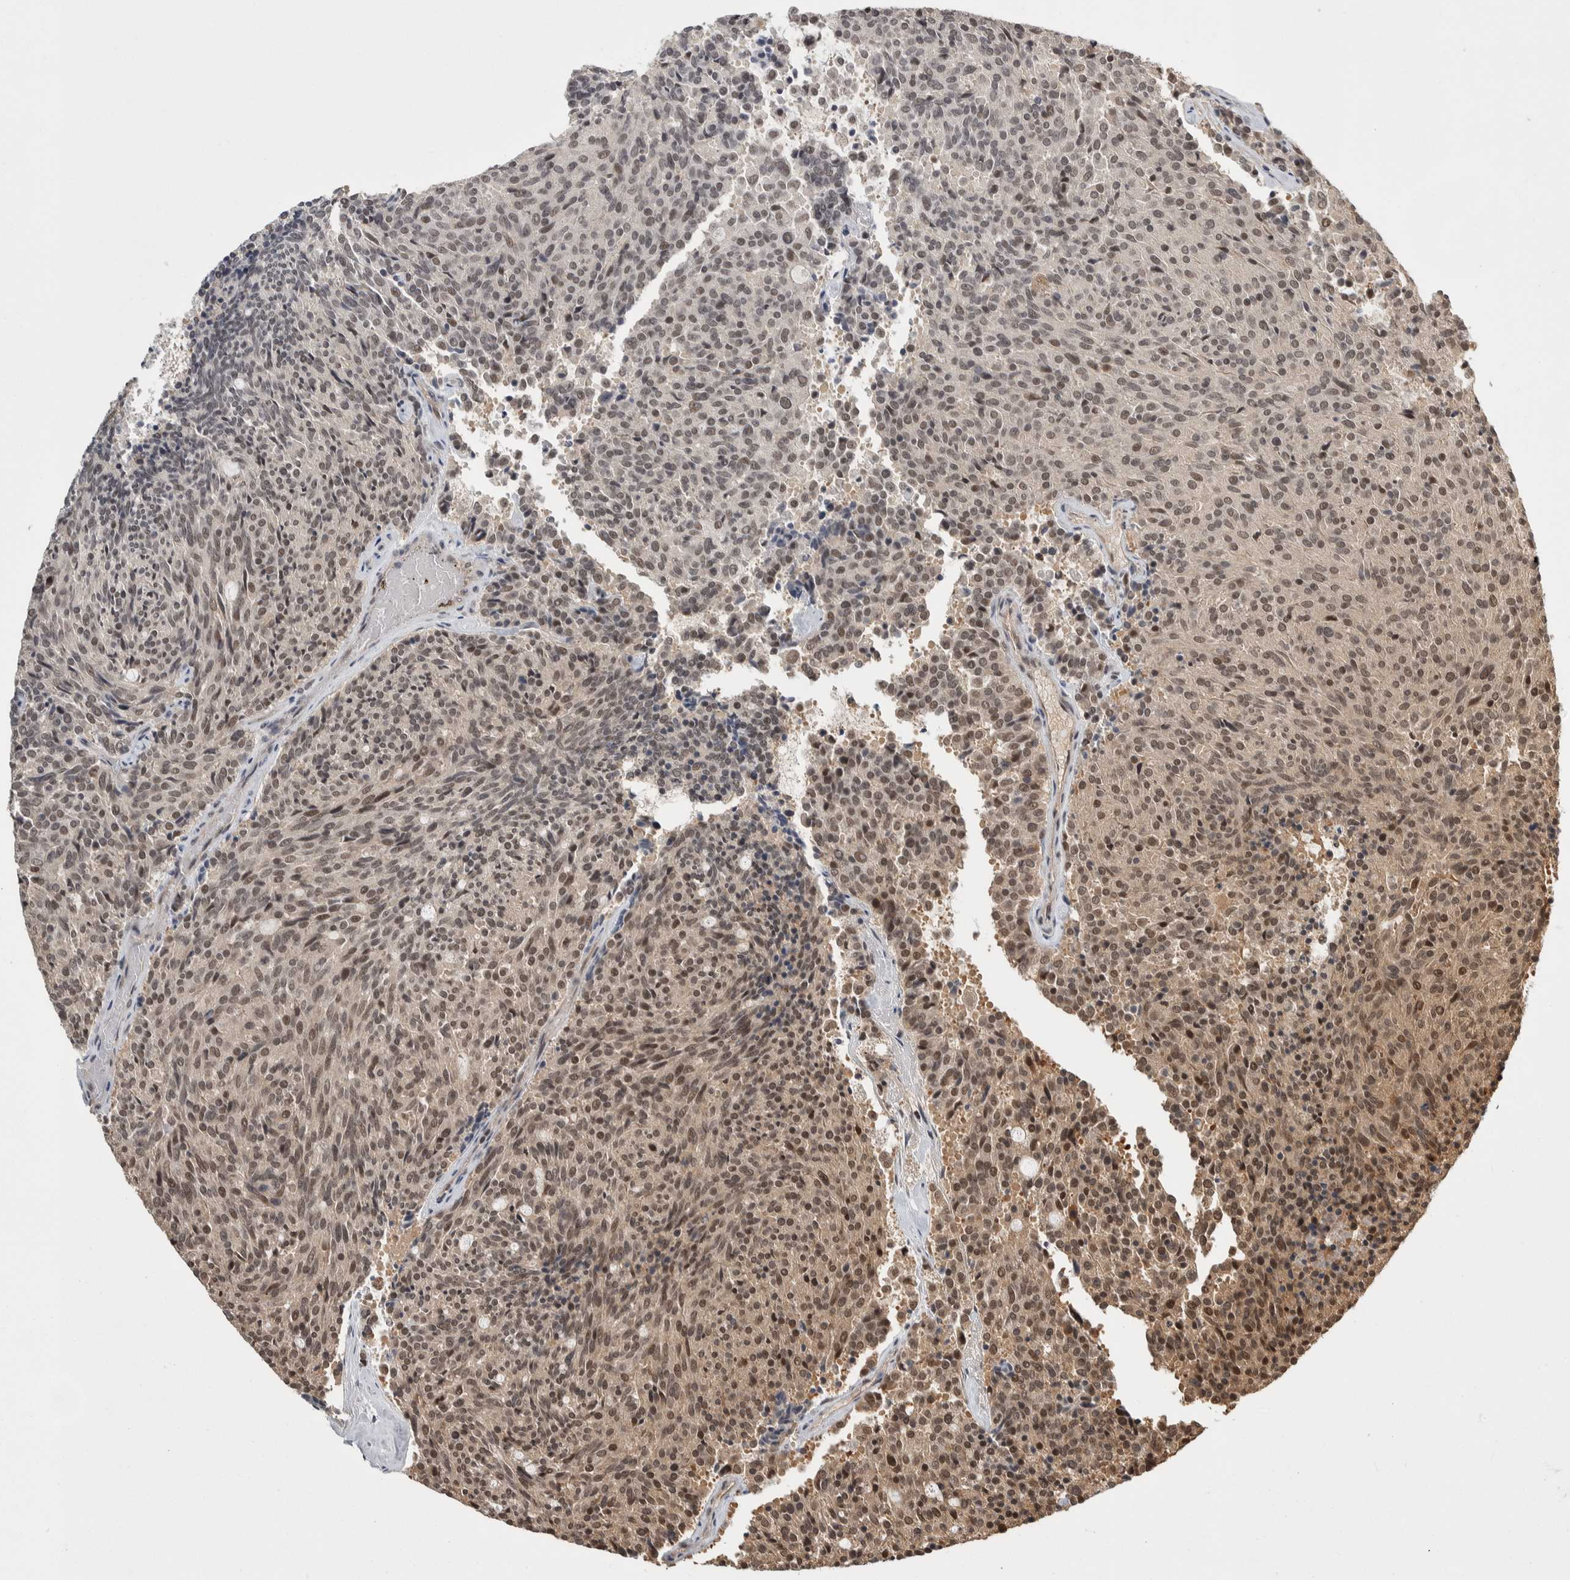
{"staining": {"intensity": "moderate", "quantity": "25%-75%", "location": "nuclear"}, "tissue": "carcinoid", "cell_type": "Tumor cells", "image_type": "cancer", "snomed": [{"axis": "morphology", "description": "Carcinoid, malignant, NOS"}, {"axis": "topography", "description": "Pancreas"}], "caption": "Immunohistochemical staining of malignant carcinoid exhibits medium levels of moderate nuclear expression in approximately 25%-75% of tumor cells. (DAB (3,3'-diaminobenzidine) IHC, brown staining for protein, blue staining for nuclei).", "gene": "ZNF592", "patient": {"sex": "female", "age": 54}}